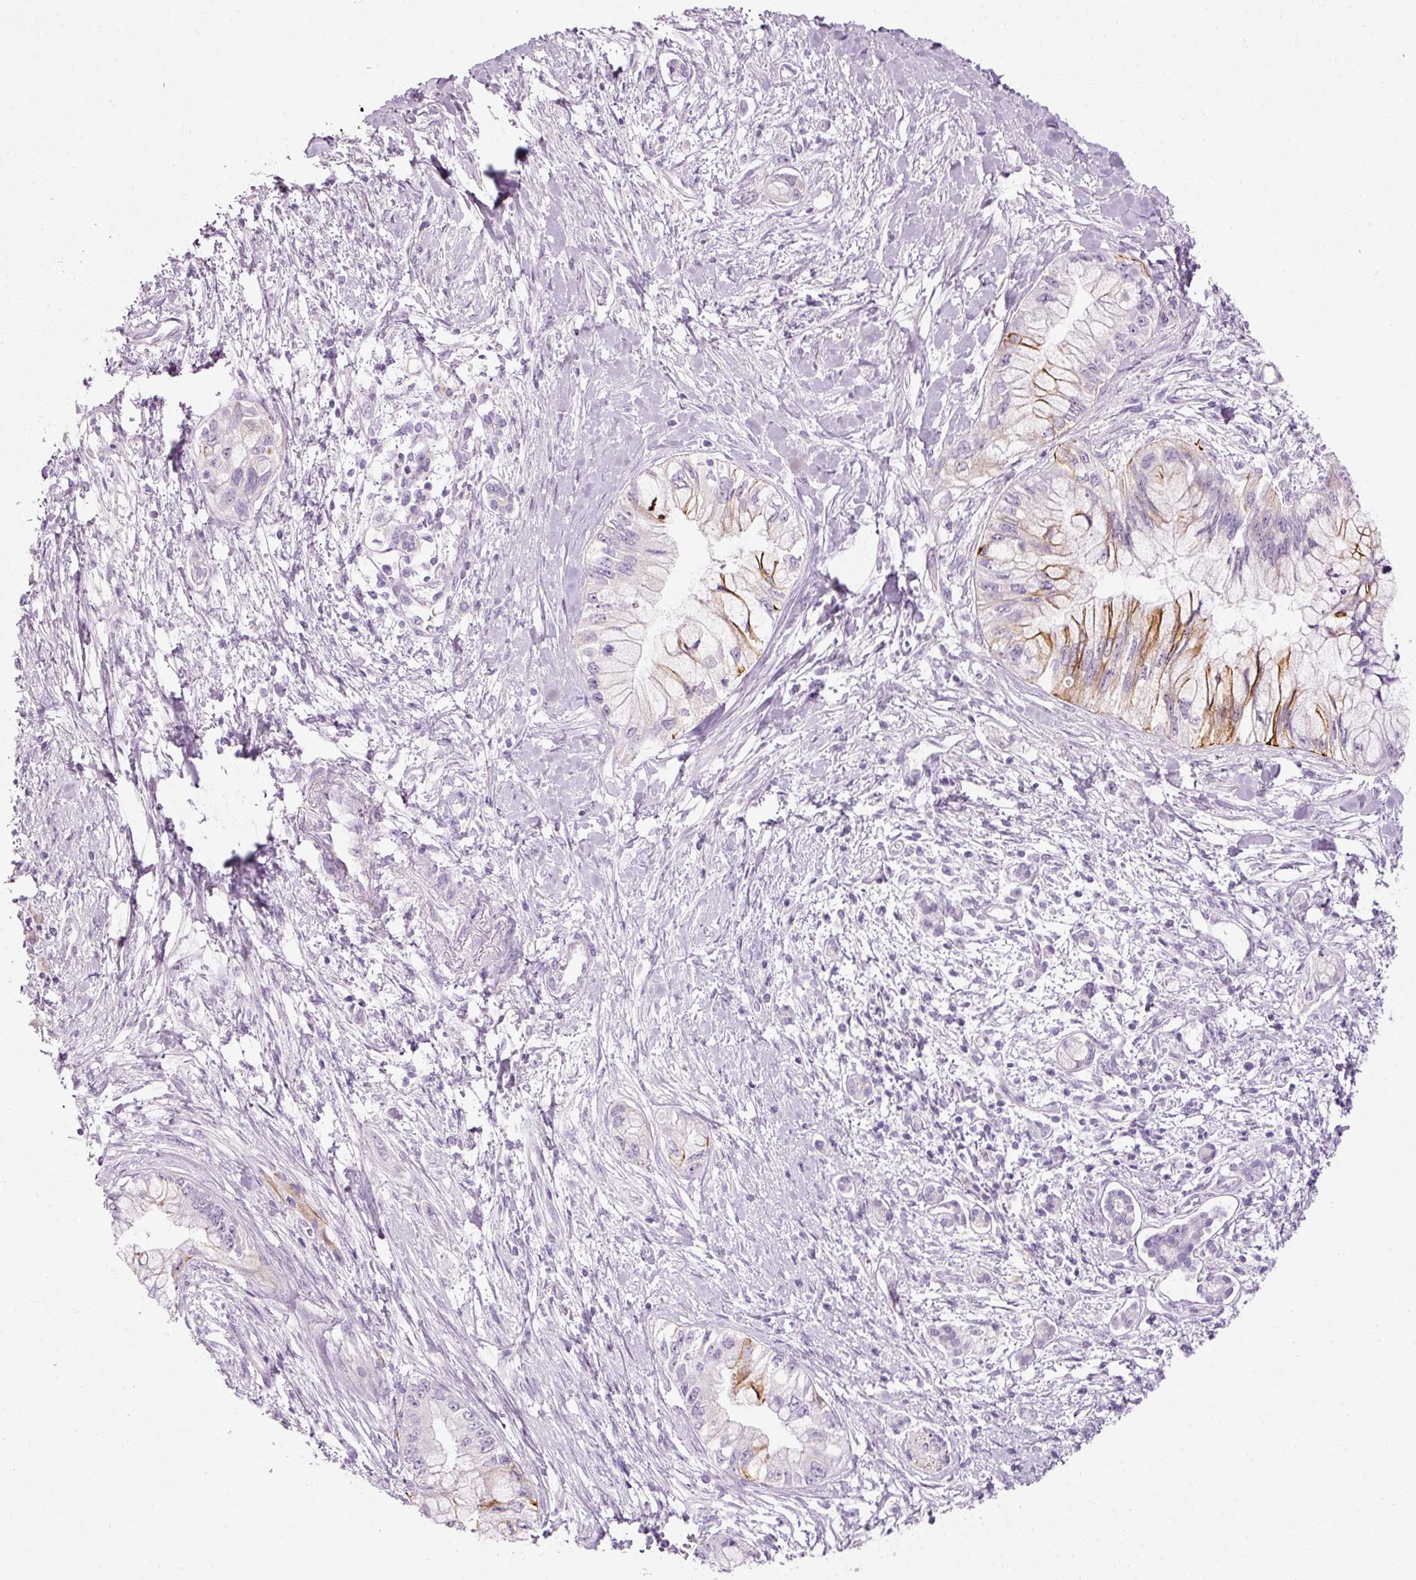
{"staining": {"intensity": "moderate", "quantity": "<25%", "location": "cytoplasmic/membranous"}, "tissue": "pancreatic cancer", "cell_type": "Tumor cells", "image_type": "cancer", "snomed": [{"axis": "morphology", "description": "Adenocarcinoma, NOS"}, {"axis": "topography", "description": "Pancreas"}], "caption": "Adenocarcinoma (pancreatic) stained with DAB IHC demonstrates low levels of moderate cytoplasmic/membranous staining in approximately <25% of tumor cells.", "gene": "ANKRD20A1", "patient": {"sex": "male", "age": 48}}